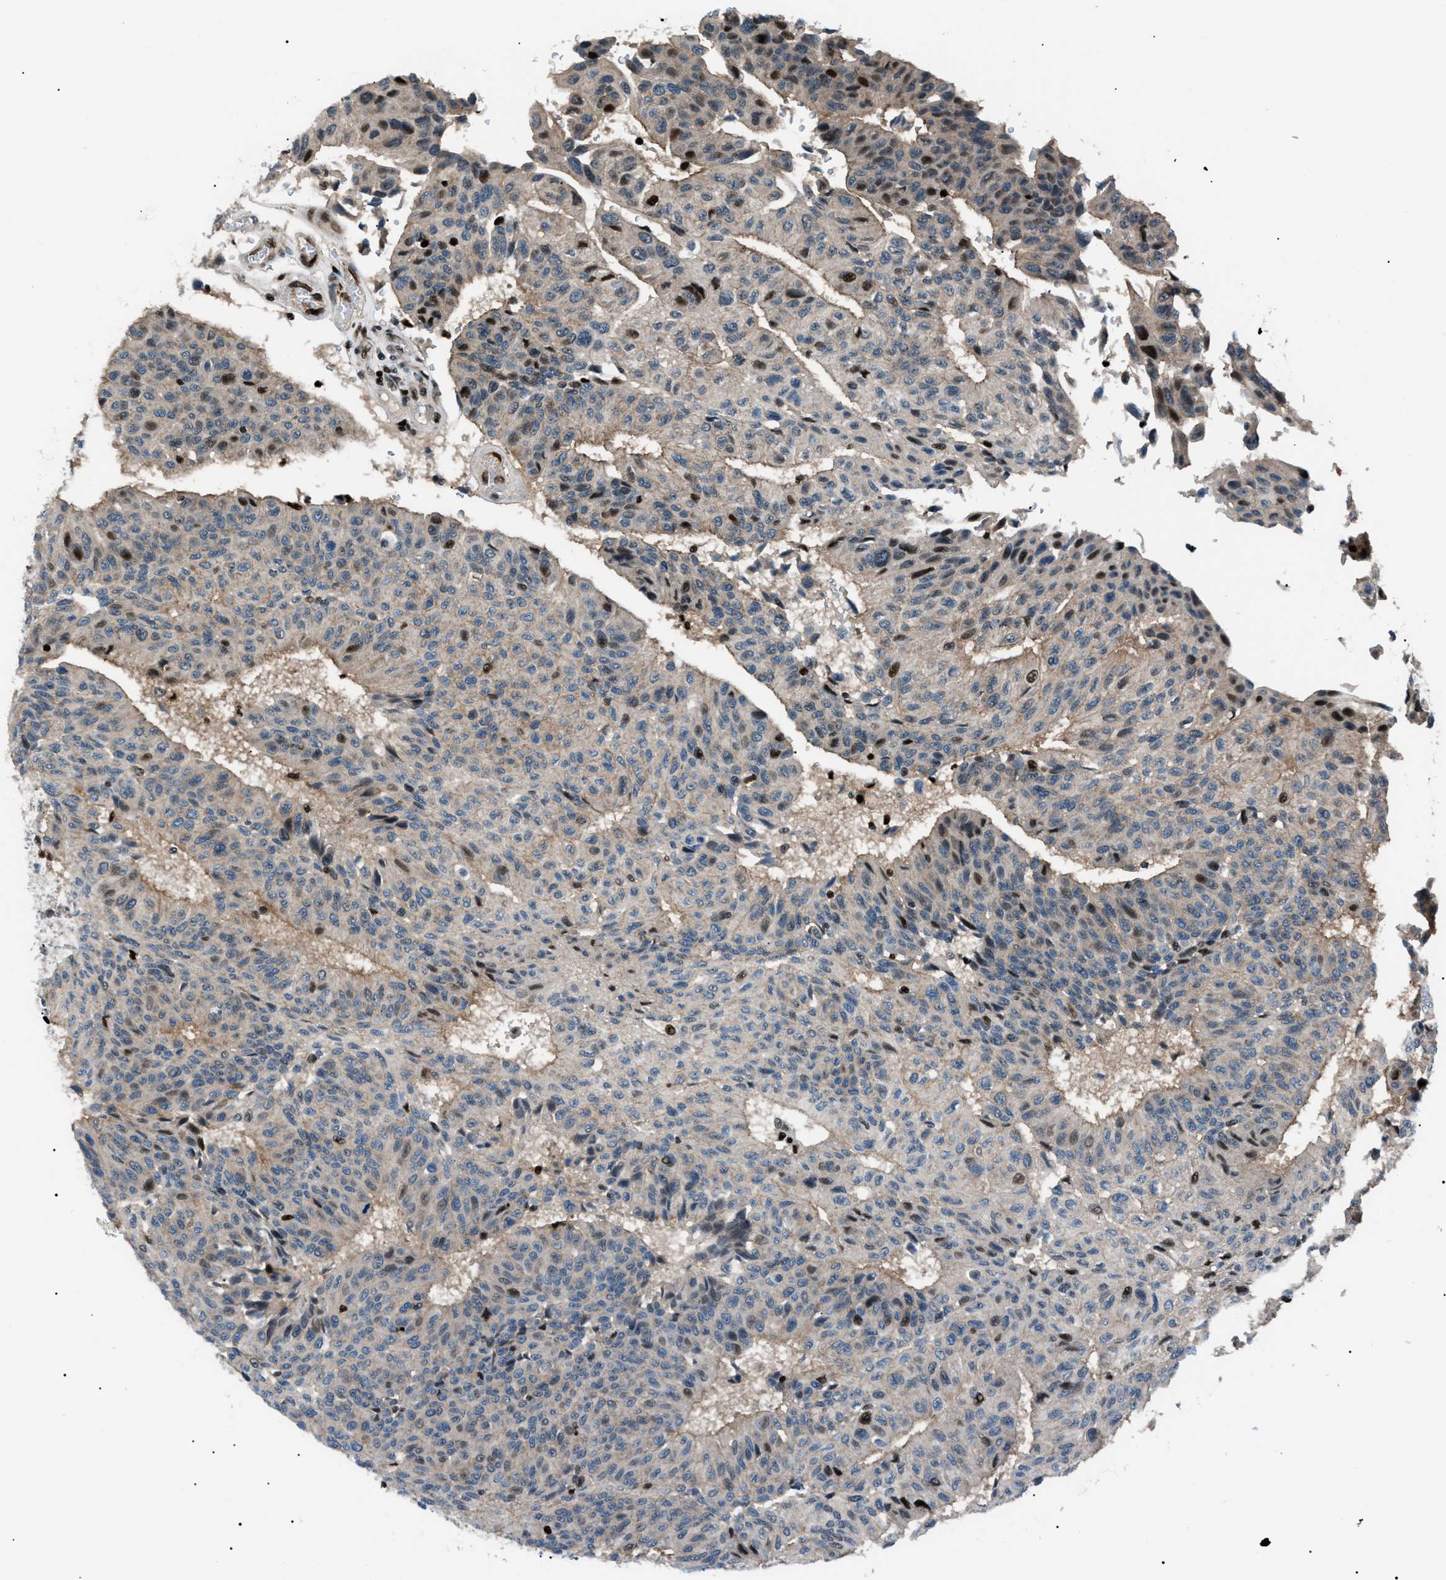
{"staining": {"intensity": "weak", "quantity": ">75%", "location": "cytoplasmic/membranous"}, "tissue": "urothelial cancer", "cell_type": "Tumor cells", "image_type": "cancer", "snomed": [{"axis": "morphology", "description": "Urothelial carcinoma, High grade"}, {"axis": "topography", "description": "Urinary bladder"}], "caption": "A photomicrograph of urothelial cancer stained for a protein demonstrates weak cytoplasmic/membranous brown staining in tumor cells.", "gene": "PRKX", "patient": {"sex": "male", "age": 66}}